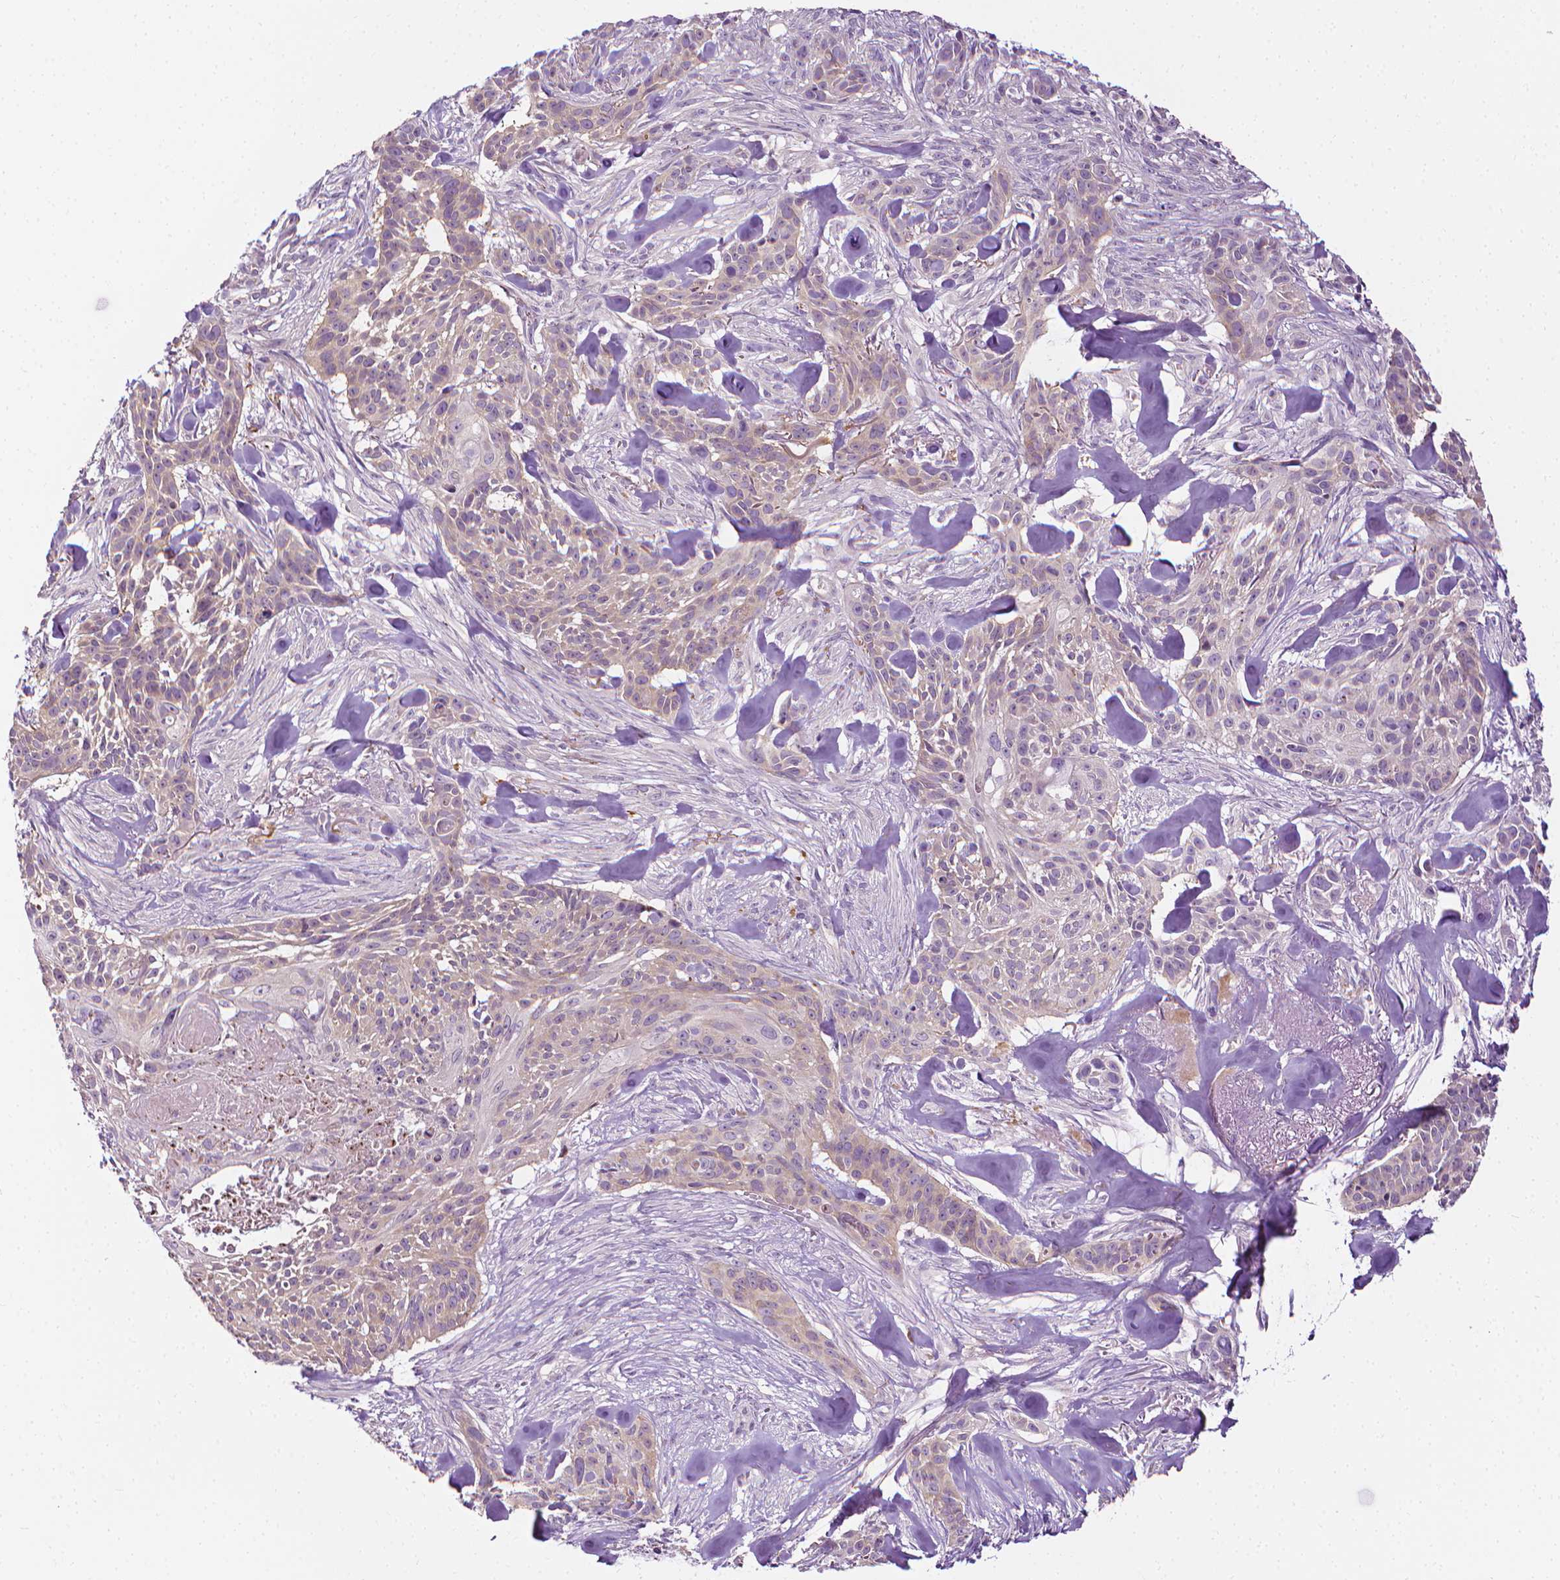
{"staining": {"intensity": "negative", "quantity": "none", "location": "none"}, "tissue": "skin cancer", "cell_type": "Tumor cells", "image_type": "cancer", "snomed": [{"axis": "morphology", "description": "Basal cell carcinoma"}, {"axis": "topography", "description": "Skin"}], "caption": "The photomicrograph shows no staining of tumor cells in skin cancer.", "gene": "MCOLN3", "patient": {"sex": "male", "age": 87}}